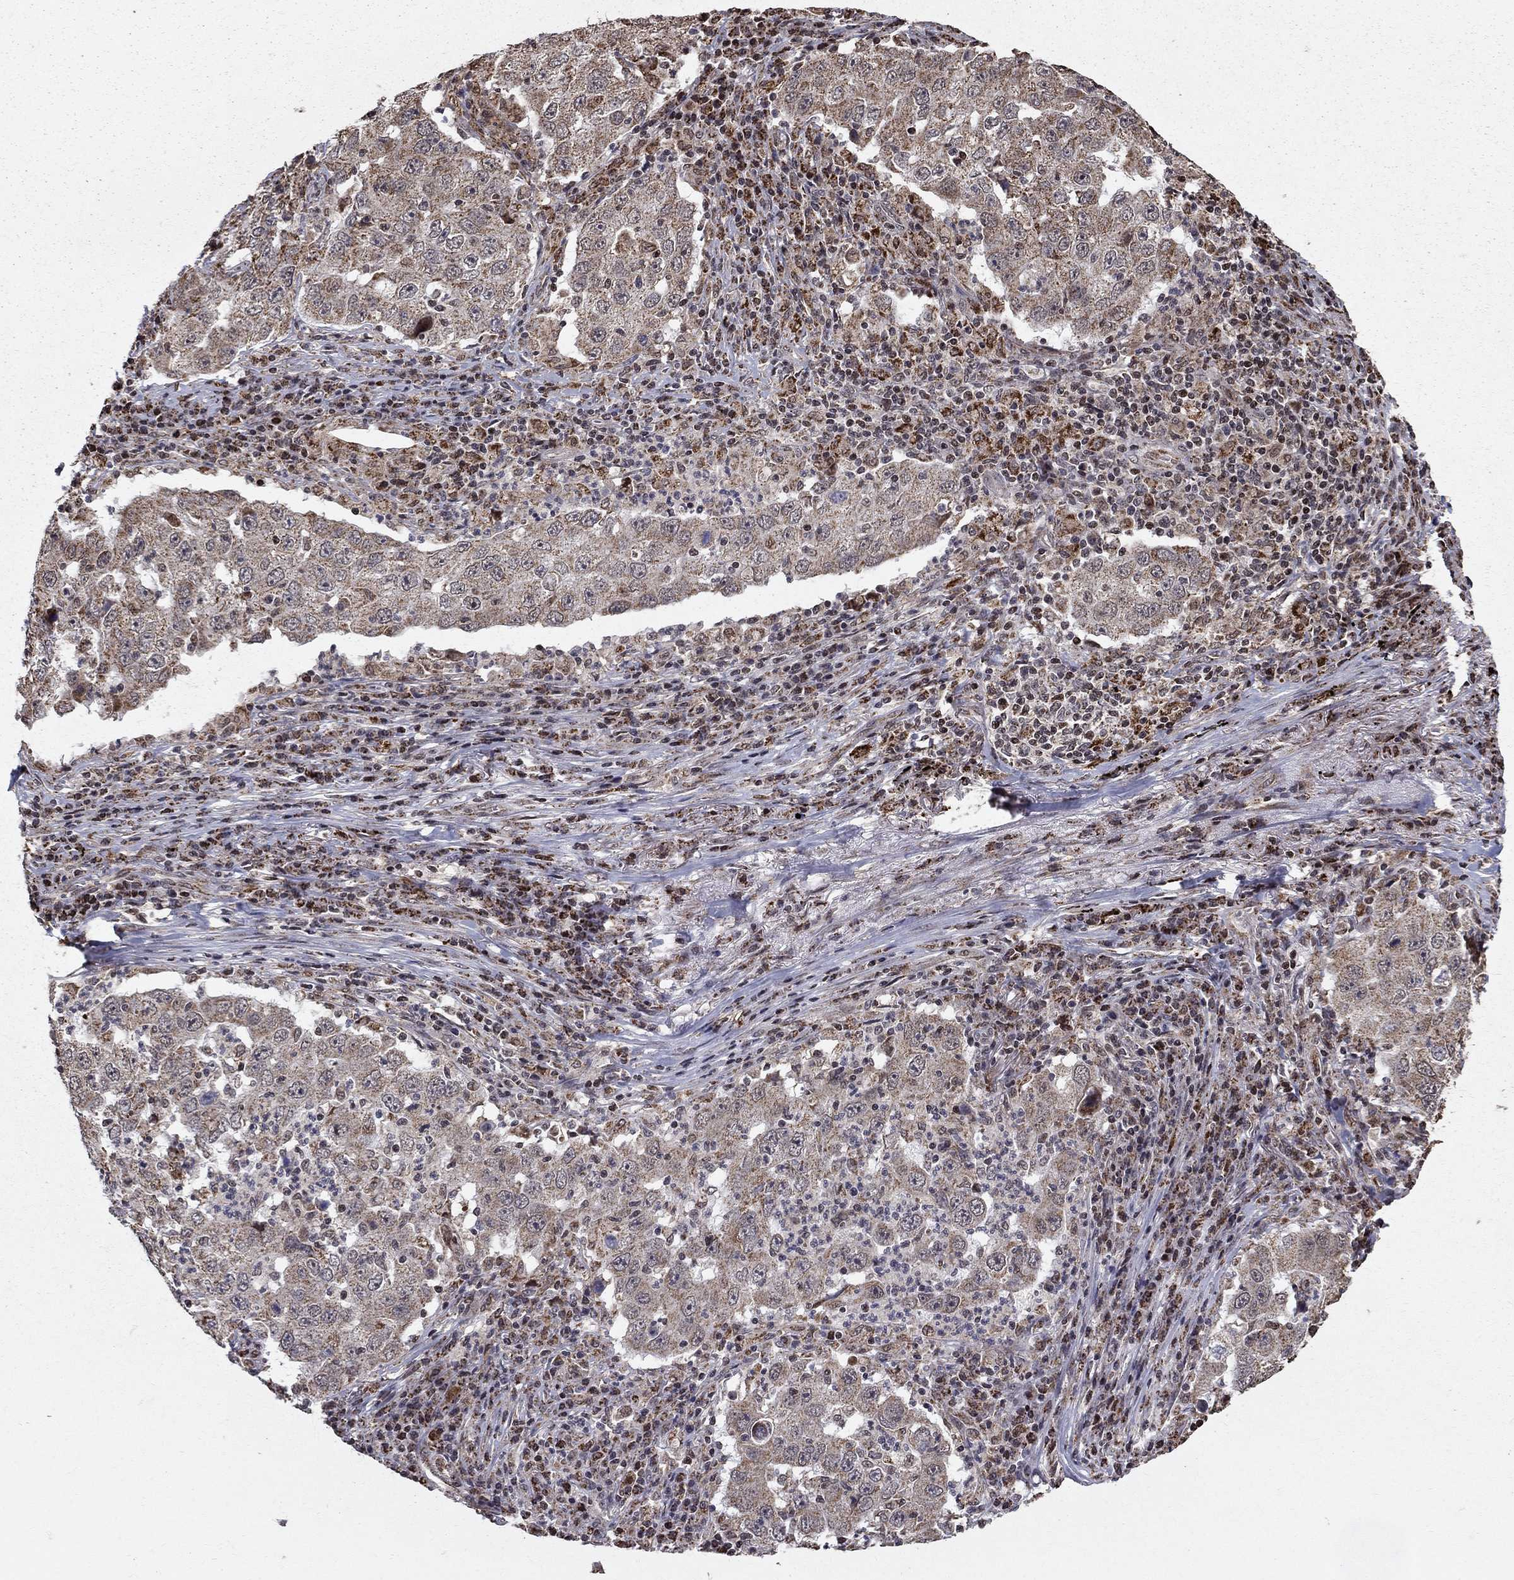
{"staining": {"intensity": "moderate", "quantity": ">75%", "location": "cytoplasmic/membranous"}, "tissue": "lung cancer", "cell_type": "Tumor cells", "image_type": "cancer", "snomed": [{"axis": "morphology", "description": "Adenocarcinoma, NOS"}, {"axis": "topography", "description": "Lung"}], "caption": "A medium amount of moderate cytoplasmic/membranous staining is present in approximately >75% of tumor cells in lung cancer (adenocarcinoma) tissue.", "gene": "ACOT13", "patient": {"sex": "male", "age": 73}}